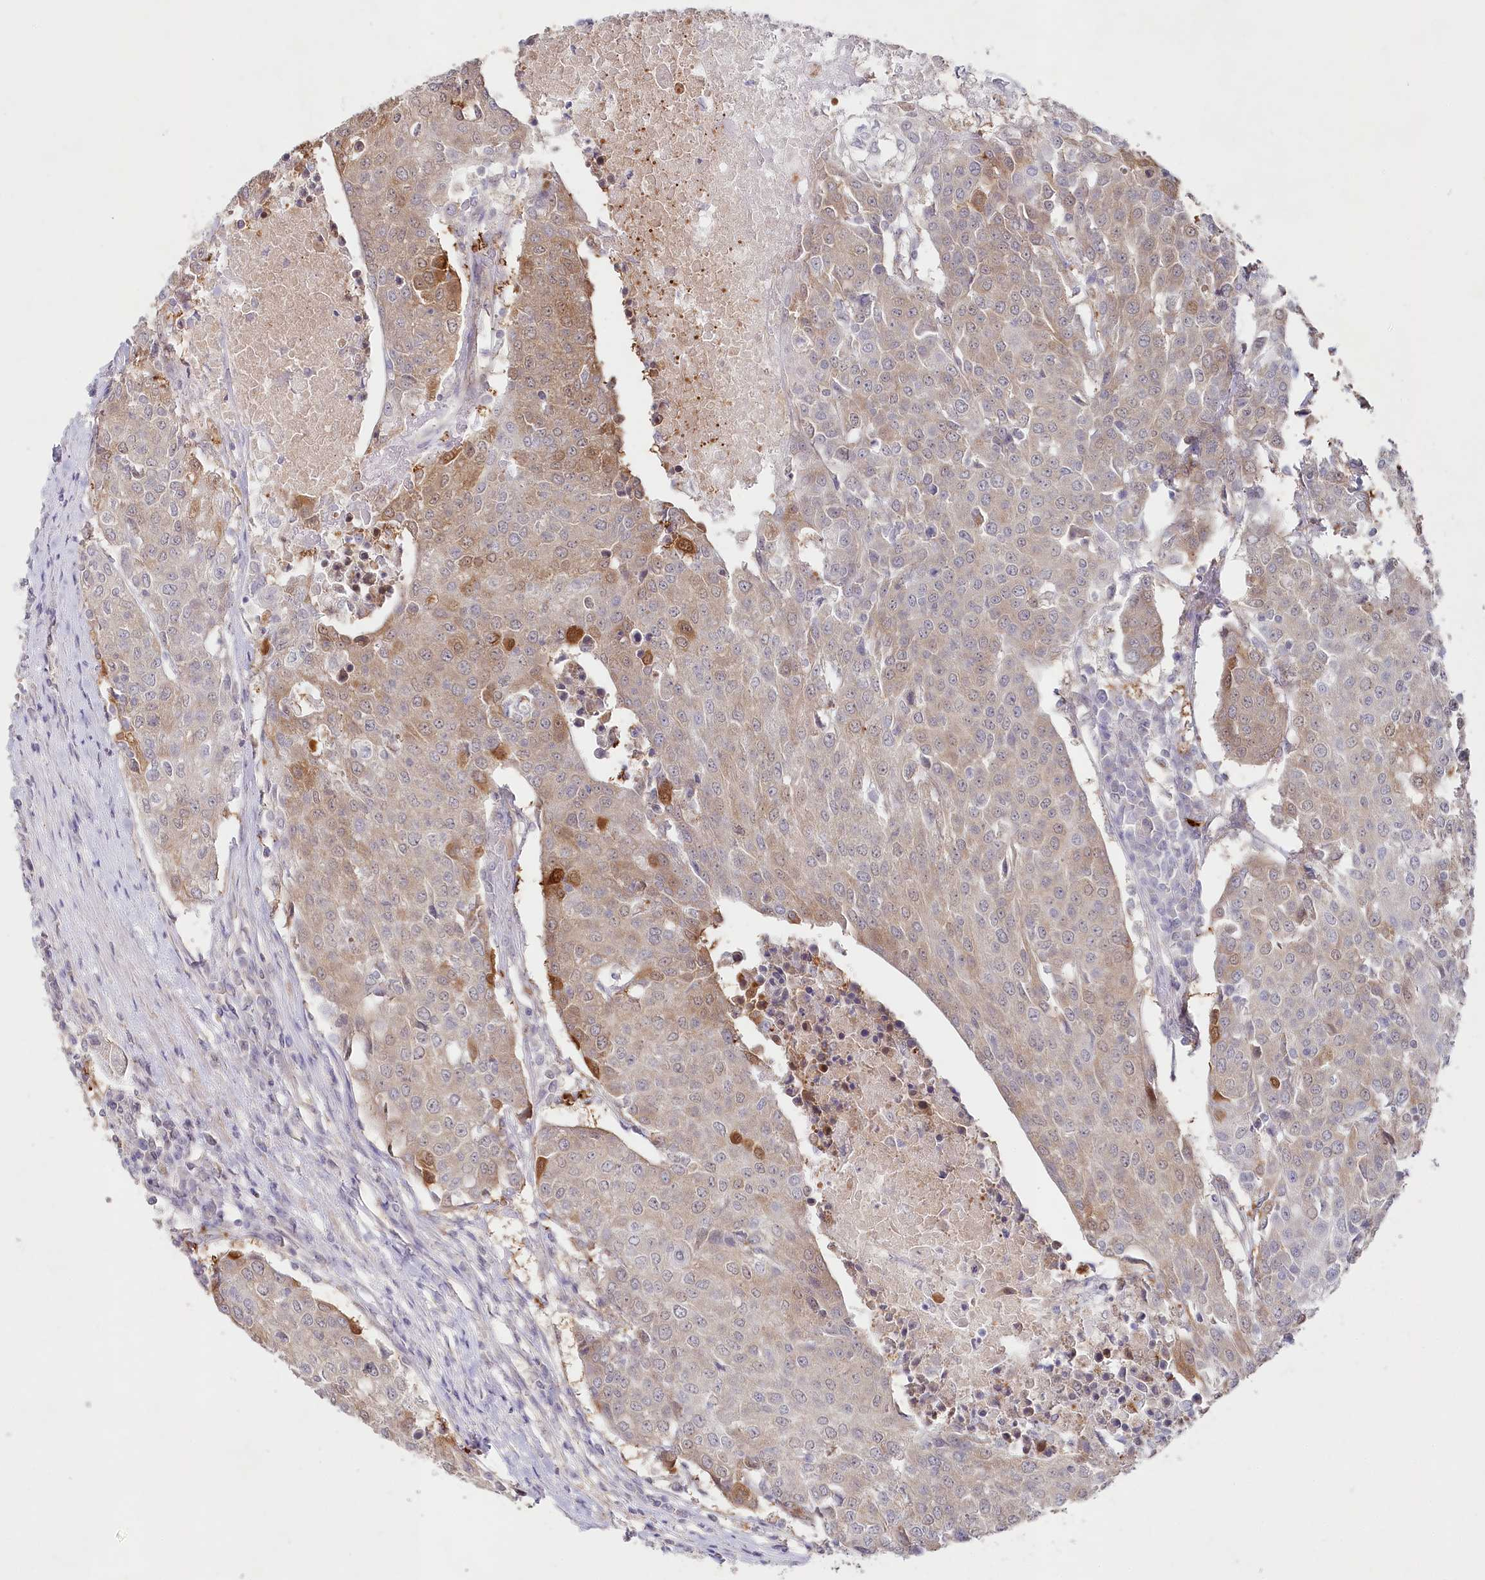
{"staining": {"intensity": "moderate", "quantity": "<25%", "location": "cytoplasmic/membranous"}, "tissue": "urothelial cancer", "cell_type": "Tumor cells", "image_type": "cancer", "snomed": [{"axis": "morphology", "description": "Urothelial carcinoma, High grade"}, {"axis": "topography", "description": "Urinary bladder"}], "caption": "A histopathology image showing moderate cytoplasmic/membranous staining in approximately <25% of tumor cells in high-grade urothelial carcinoma, as visualized by brown immunohistochemical staining.", "gene": "AAMDC", "patient": {"sex": "female", "age": 85}}